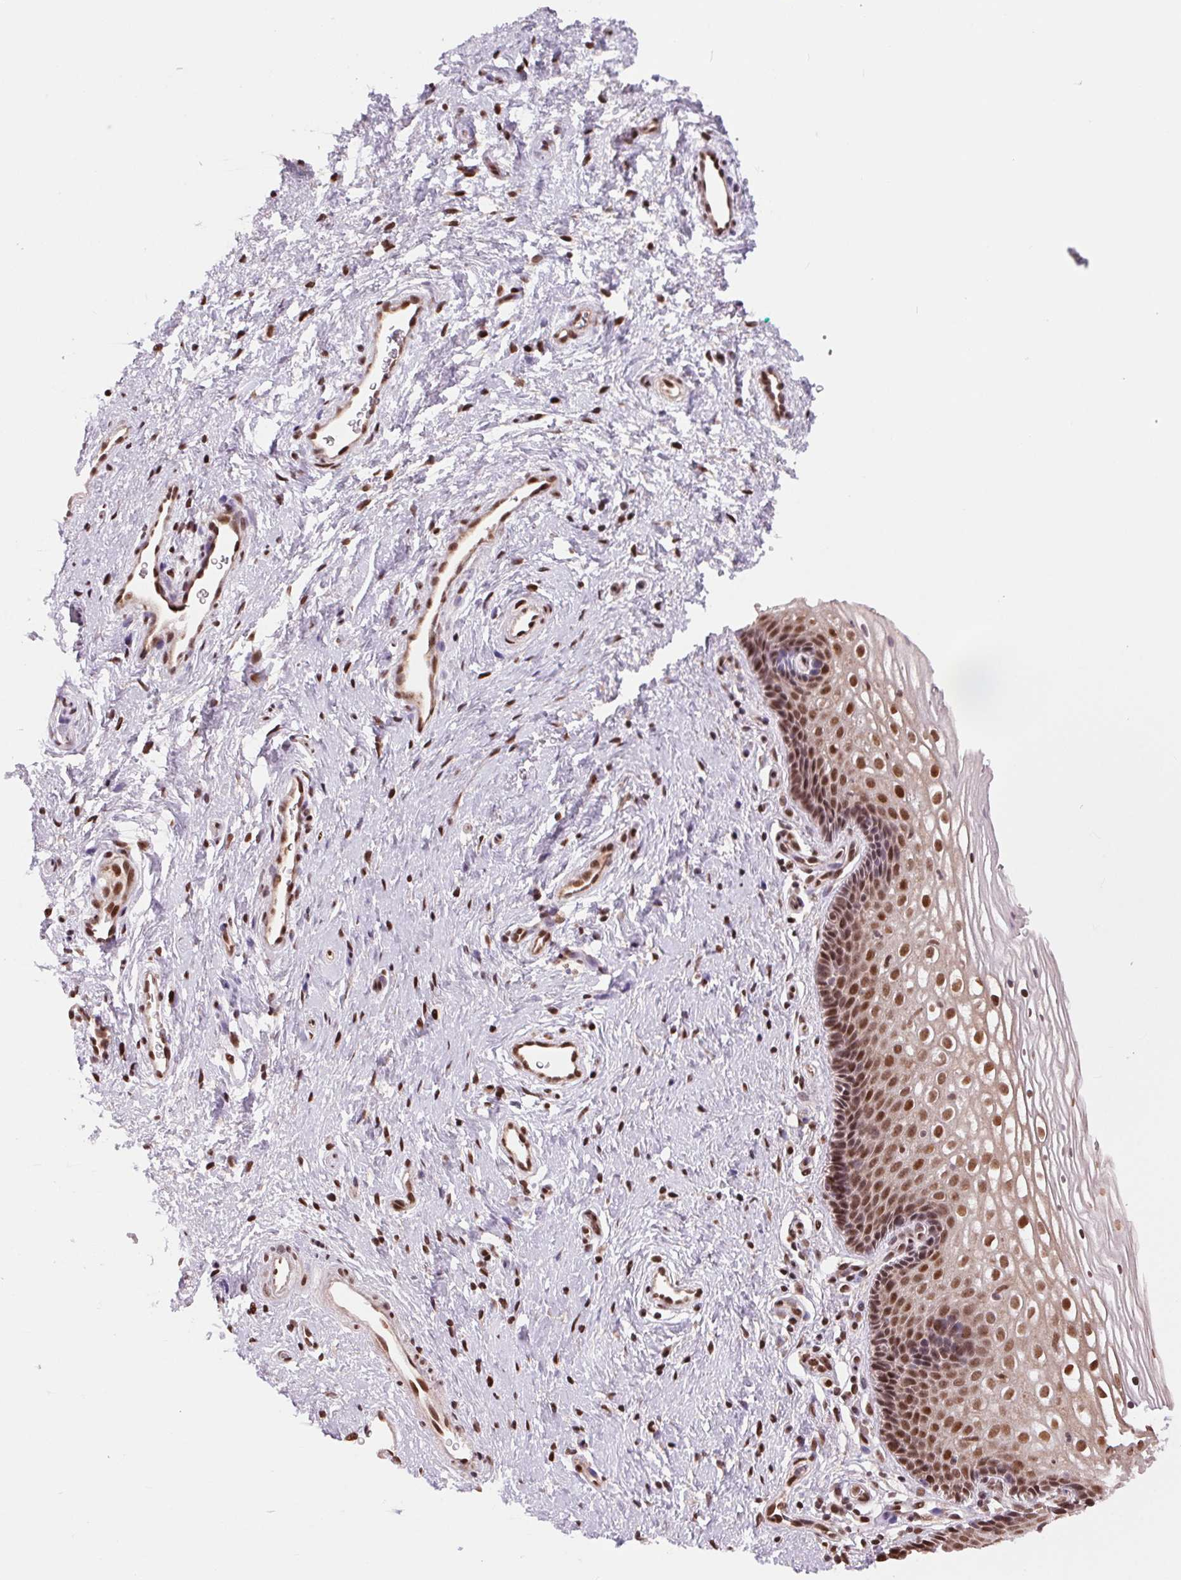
{"staining": {"intensity": "strong", "quantity": ">75%", "location": "nuclear"}, "tissue": "cervix", "cell_type": "Glandular cells", "image_type": "normal", "snomed": [{"axis": "morphology", "description": "Normal tissue, NOS"}, {"axis": "topography", "description": "Cervix"}], "caption": "This image shows immunohistochemistry (IHC) staining of unremarkable human cervix, with high strong nuclear staining in about >75% of glandular cells.", "gene": "RAD23A", "patient": {"sex": "female", "age": 34}}